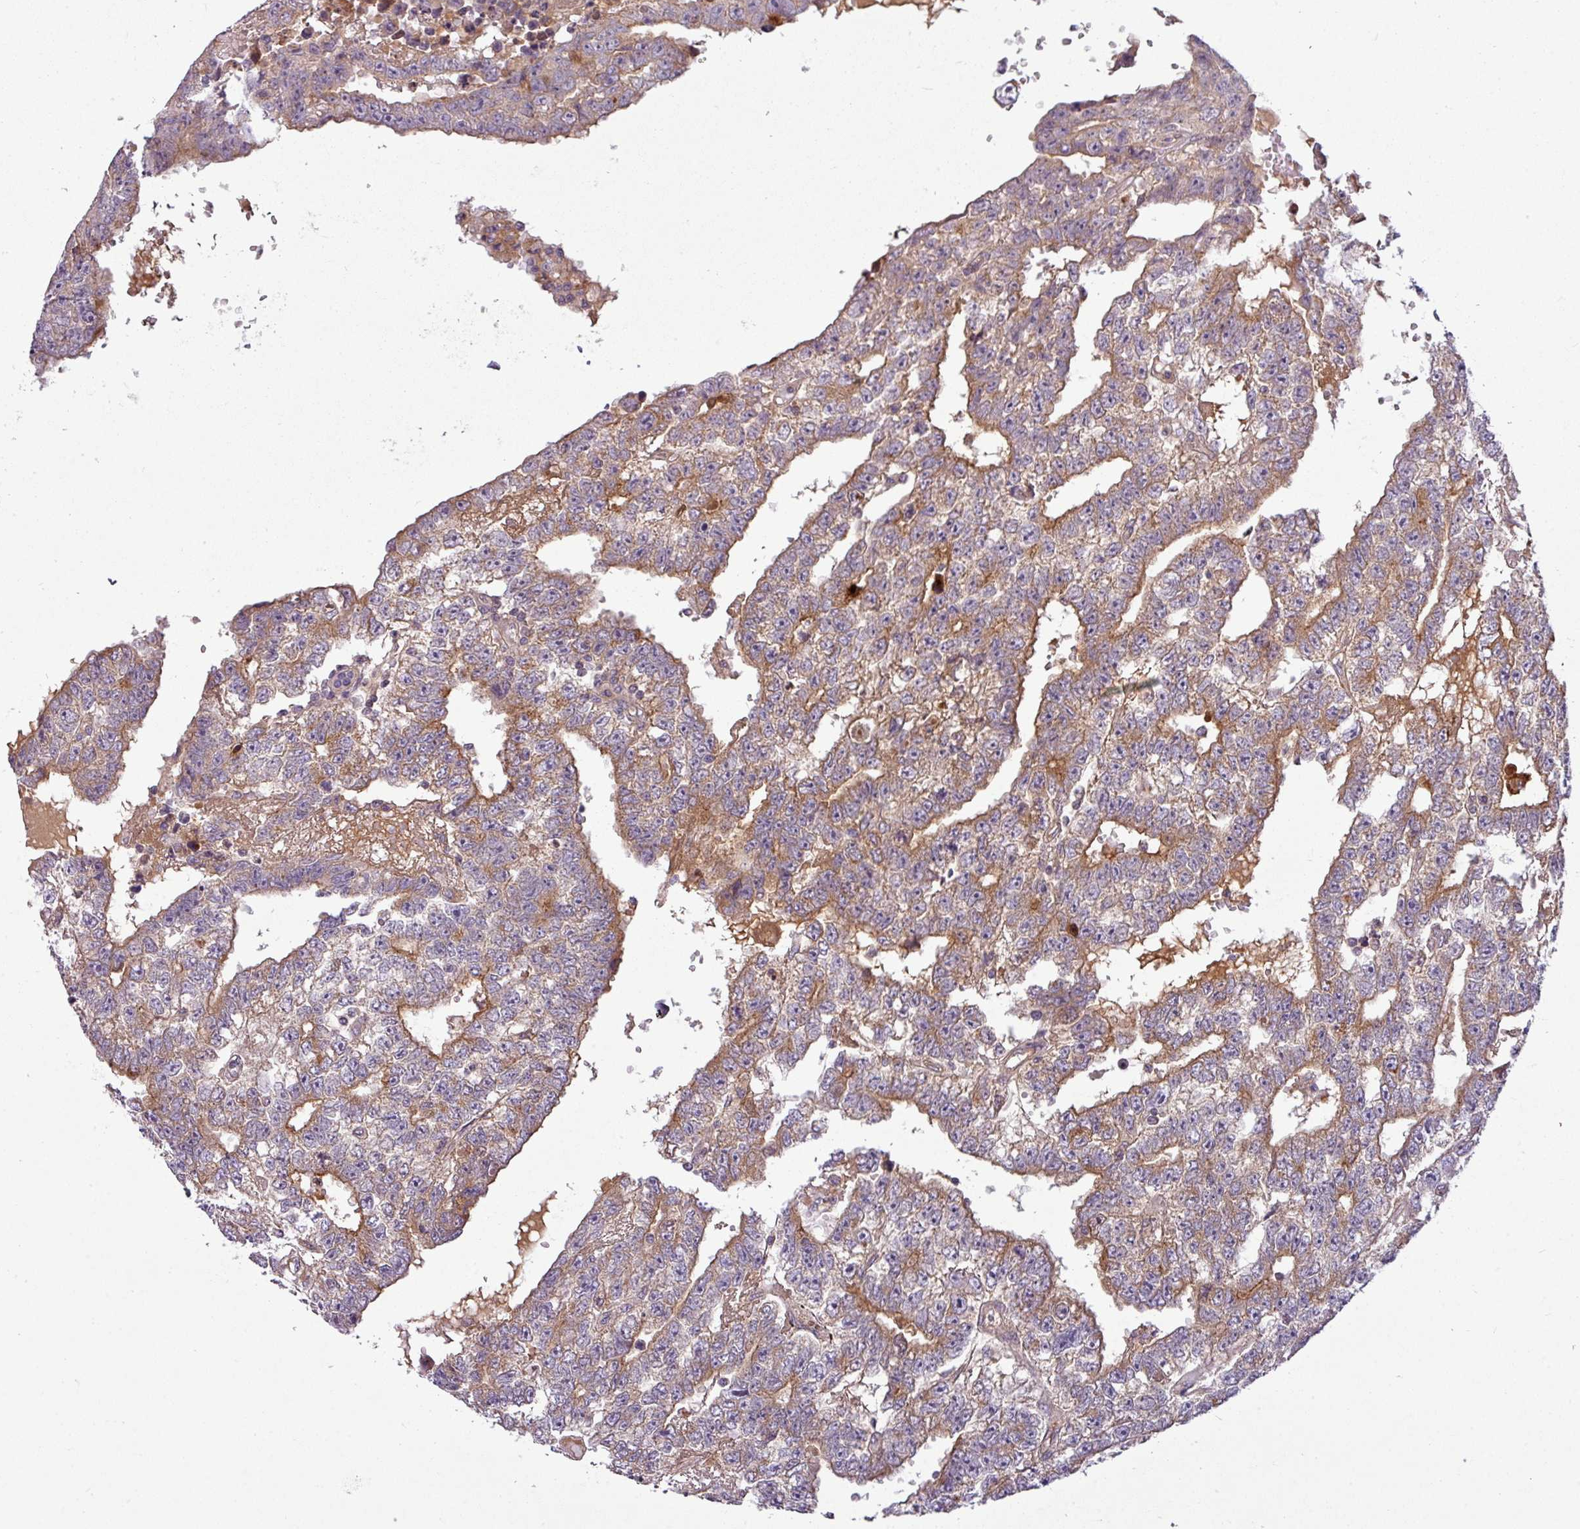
{"staining": {"intensity": "moderate", "quantity": ">75%", "location": "cytoplasmic/membranous"}, "tissue": "testis cancer", "cell_type": "Tumor cells", "image_type": "cancer", "snomed": [{"axis": "morphology", "description": "Carcinoma, Embryonal, NOS"}, {"axis": "topography", "description": "Testis"}], "caption": "Testis embryonal carcinoma tissue exhibits moderate cytoplasmic/membranous staining in approximately >75% of tumor cells", "gene": "PAPLN", "patient": {"sex": "male", "age": 25}}